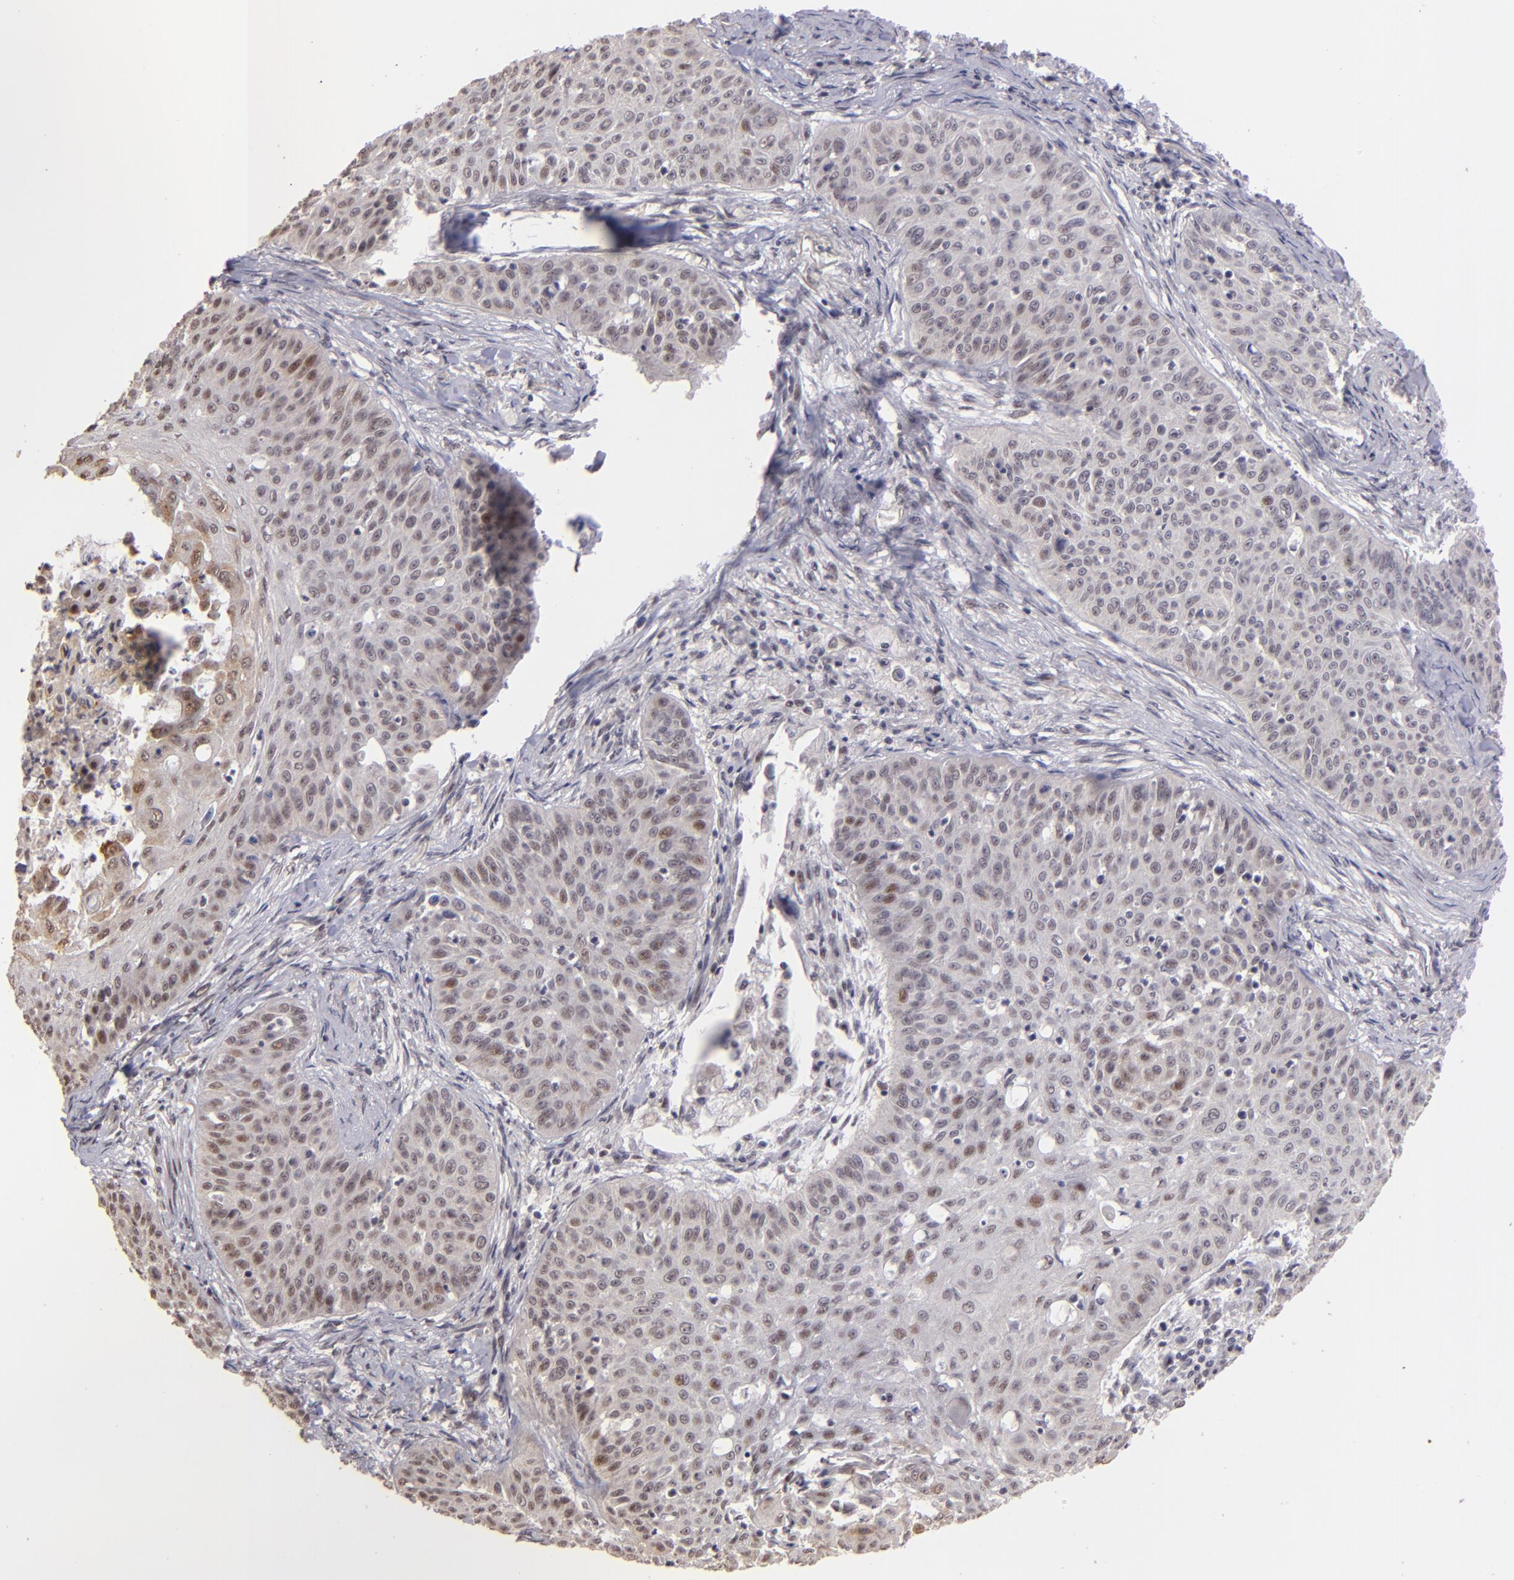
{"staining": {"intensity": "weak", "quantity": "<25%", "location": "nuclear"}, "tissue": "skin cancer", "cell_type": "Tumor cells", "image_type": "cancer", "snomed": [{"axis": "morphology", "description": "Squamous cell carcinoma, NOS"}, {"axis": "topography", "description": "Skin"}], "caption": "Immunohistochemical staining of human skin cancer shows no significant staining in tumor cells.", "gene": "RARB", "patient": {"sex": "male", "age": 82}}